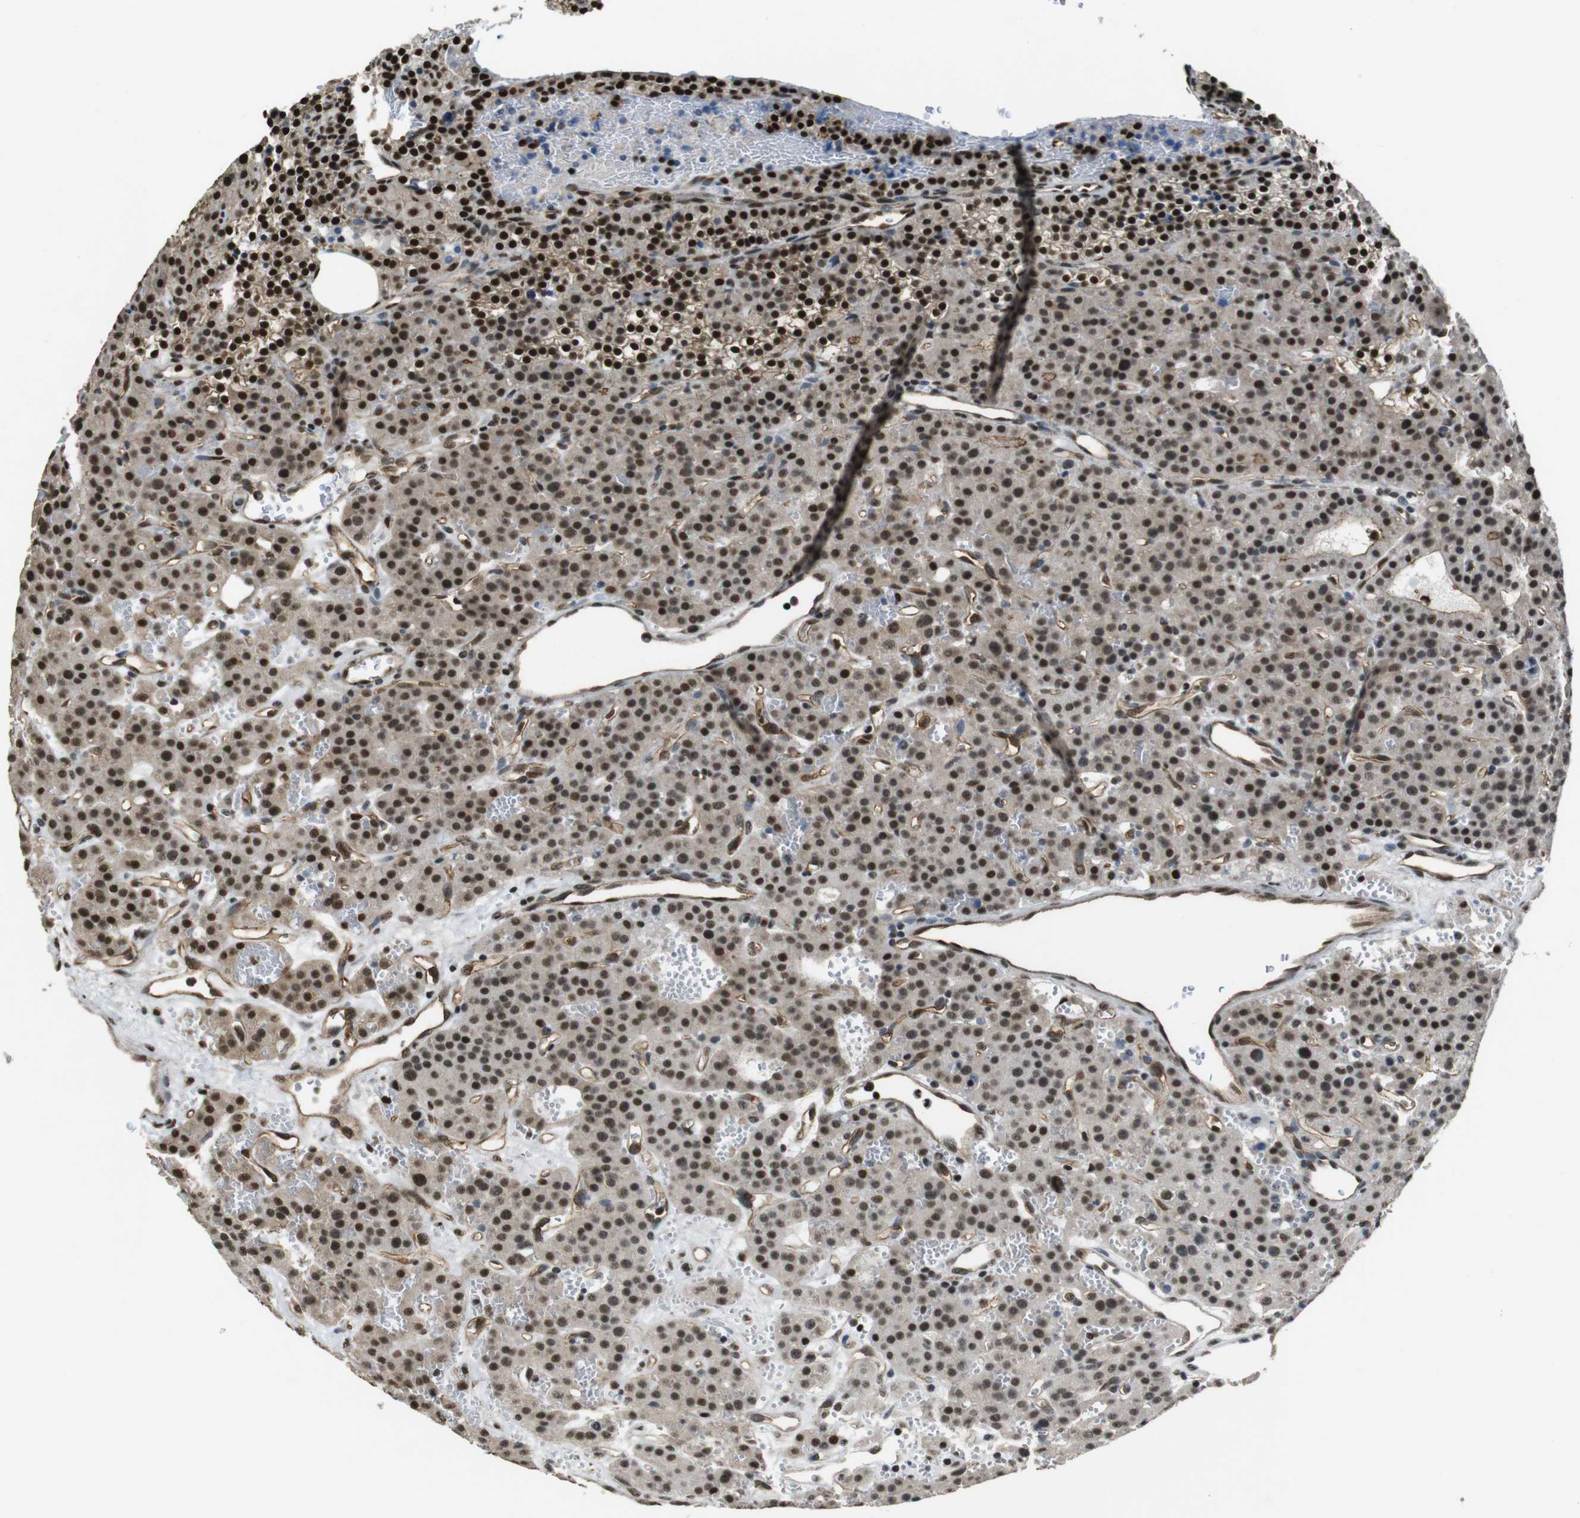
{"staining": {"intensity": "moderate", "quantity": ">75%", "location": "nuclear"}, "tissue": "parathyroid gland", "cell_type": "Glandular cells", "image_type": "normal", "snomed": [{"axis": "morphology", "description": "Normal tissue, NOS"}, {"axis": "morphology", "description": "Adenoma, NOS"}, {"axis": "topography", "description": "Parathyroid gland"}], "caption": "A brown stain shows moderate nuclear expression of a protein in glandular cells of normal parathyroid gland. The staining was performed using DAB to visualize the protein expression in brown, while the nuclei were stained in blue with hematoxylin (Magnification: 20x).", "gene": "CSNK2B", "patient": {"sex": "female", "age": 81}}